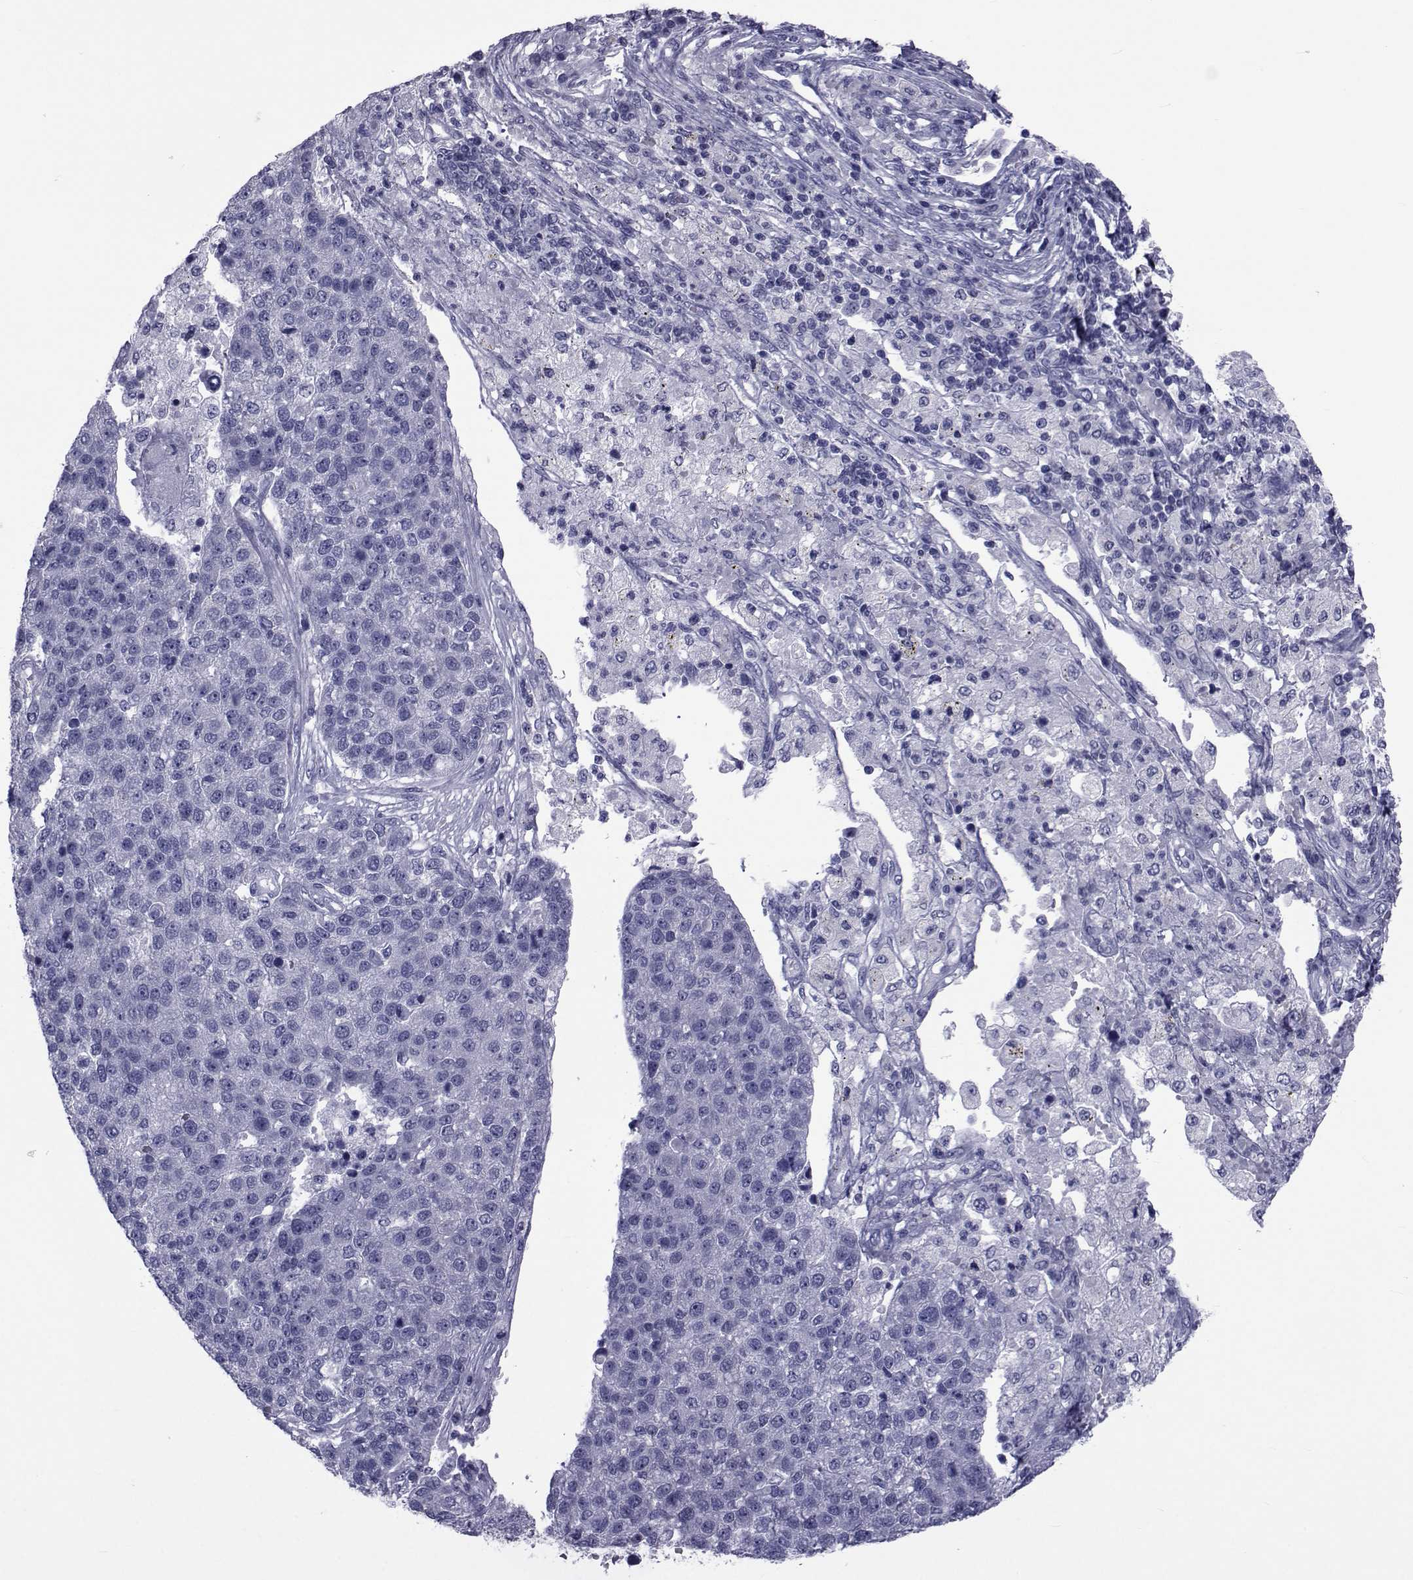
{"staining": {"intensity": "negative", "quantity": "none", "location": "none"}, "tissue": "pancreatic cancer", "cell_type": "Tumor cells", "image_type": "cancer", "snomed": [{"axis": "morphology", "description": "Adenocarcinoma, NOS"}, {"axis": "topography", "description": "Pancreas"}], "caption": "Micrograph shows no protein expression in tumor cells of pancreatic adenocarcinoma tissue.", "gene": "GKAP1", "patient": {"sex": "female", "age": 61}}